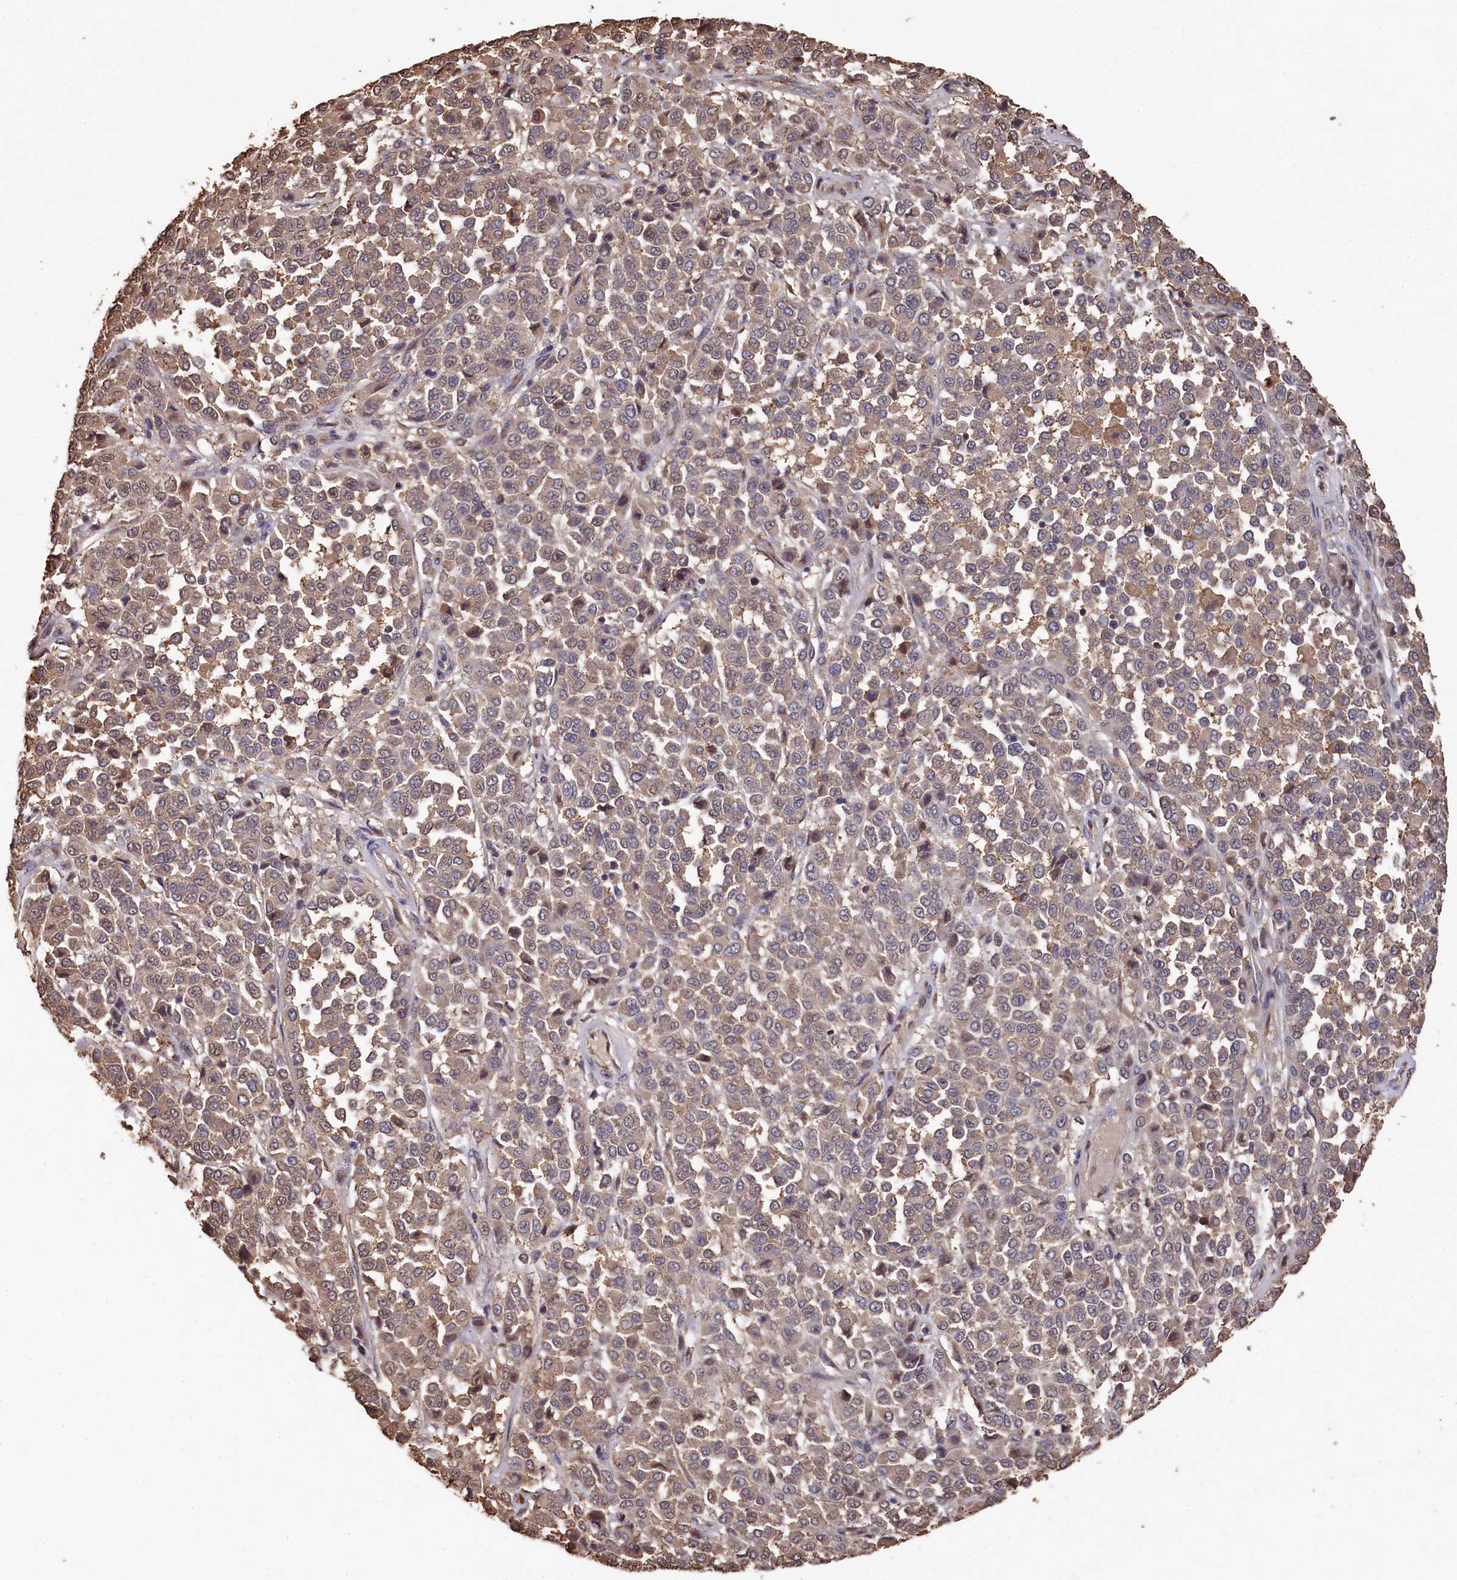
{"staining": {"intensity": "weak", "quantity": ">75%", "location": "cytoplasmic/membranous"}, "tissue": "melanoma", "cell_type": "Tumor cells", "image_type": "cancer", "snomed": [{"axis": "morphology", "description": "Malignant melanoma, Metastatic site"}, {"axis": "topography", "description": "Pancreas"}], "caption": "Brown immunohistochemical staining in malignant melanoma (metastatic site) displays weak cytoplasmic/membranous expression in about >75% of tumor cells.", "gene": "NAA60", "patient": {"sex": "female", "age": 30}}